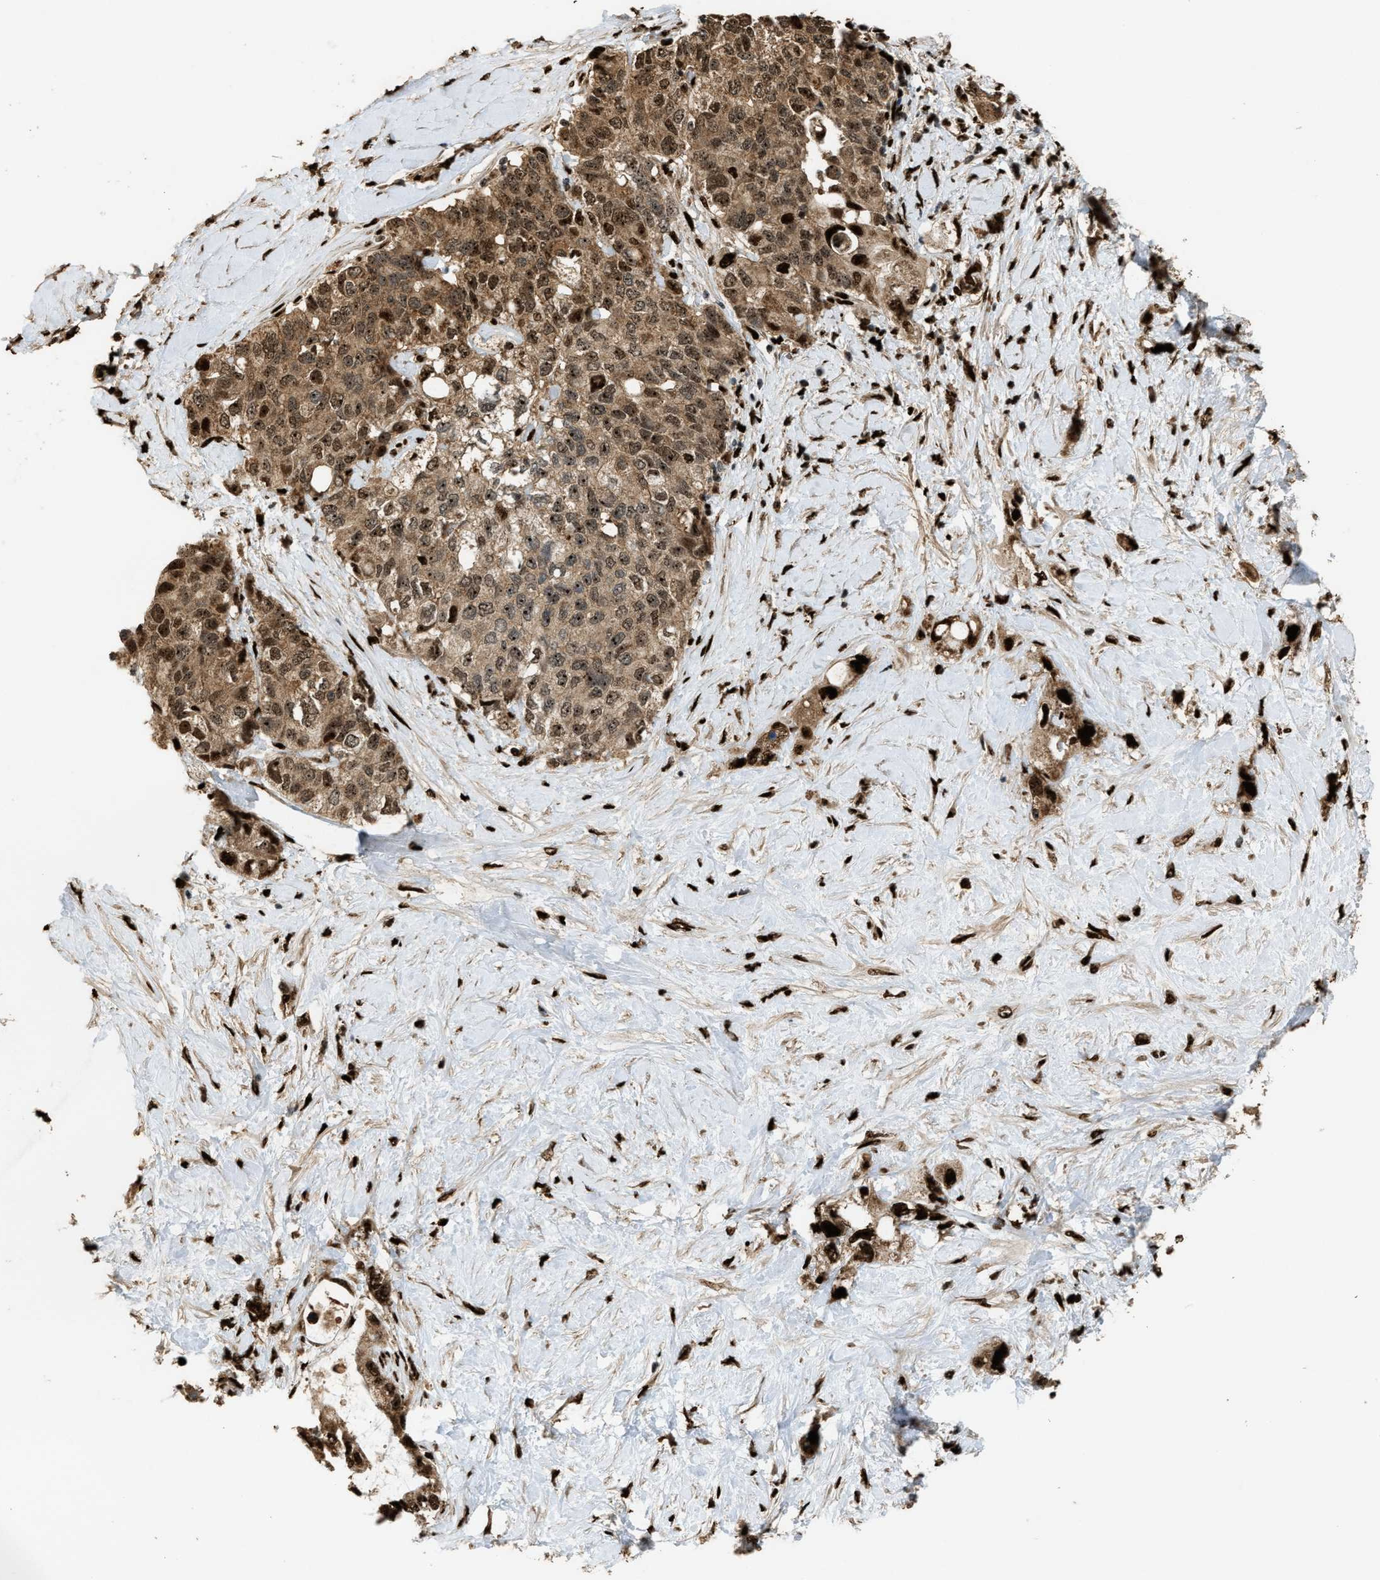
{"staining": {"intensity": "moderate", "quantity": ">75%", "location": "cytoplasmic/membranous,nuclear"}, "tissue": "pancreatic cancer", "cell_type": "Tumor cells", "image_type": "cancer", "snomed": [{"axis": "morphology", "description": "Adenocarcinoma, NOS"}, {"axis": "topography", "description": "Pancreas"}], "caption": "High-magnification brightfield microscopy of pancreatic cancer stained with DAB (3,3'-diaminobenzidine) (brown) and counterstained with hematoxylin (blue). tumor cells exhibit moderate cytoplasmic/membranous and nuclear expression is present in approximately>75% of cells. (Stains: DAB (3,3'-diaminobenzidine) in brown, nuclei in blue, Microscopy: brightfield microscopy at high magnification).", "gene": "ZNF687", "patient": {"sex": "female", "age": 56}}